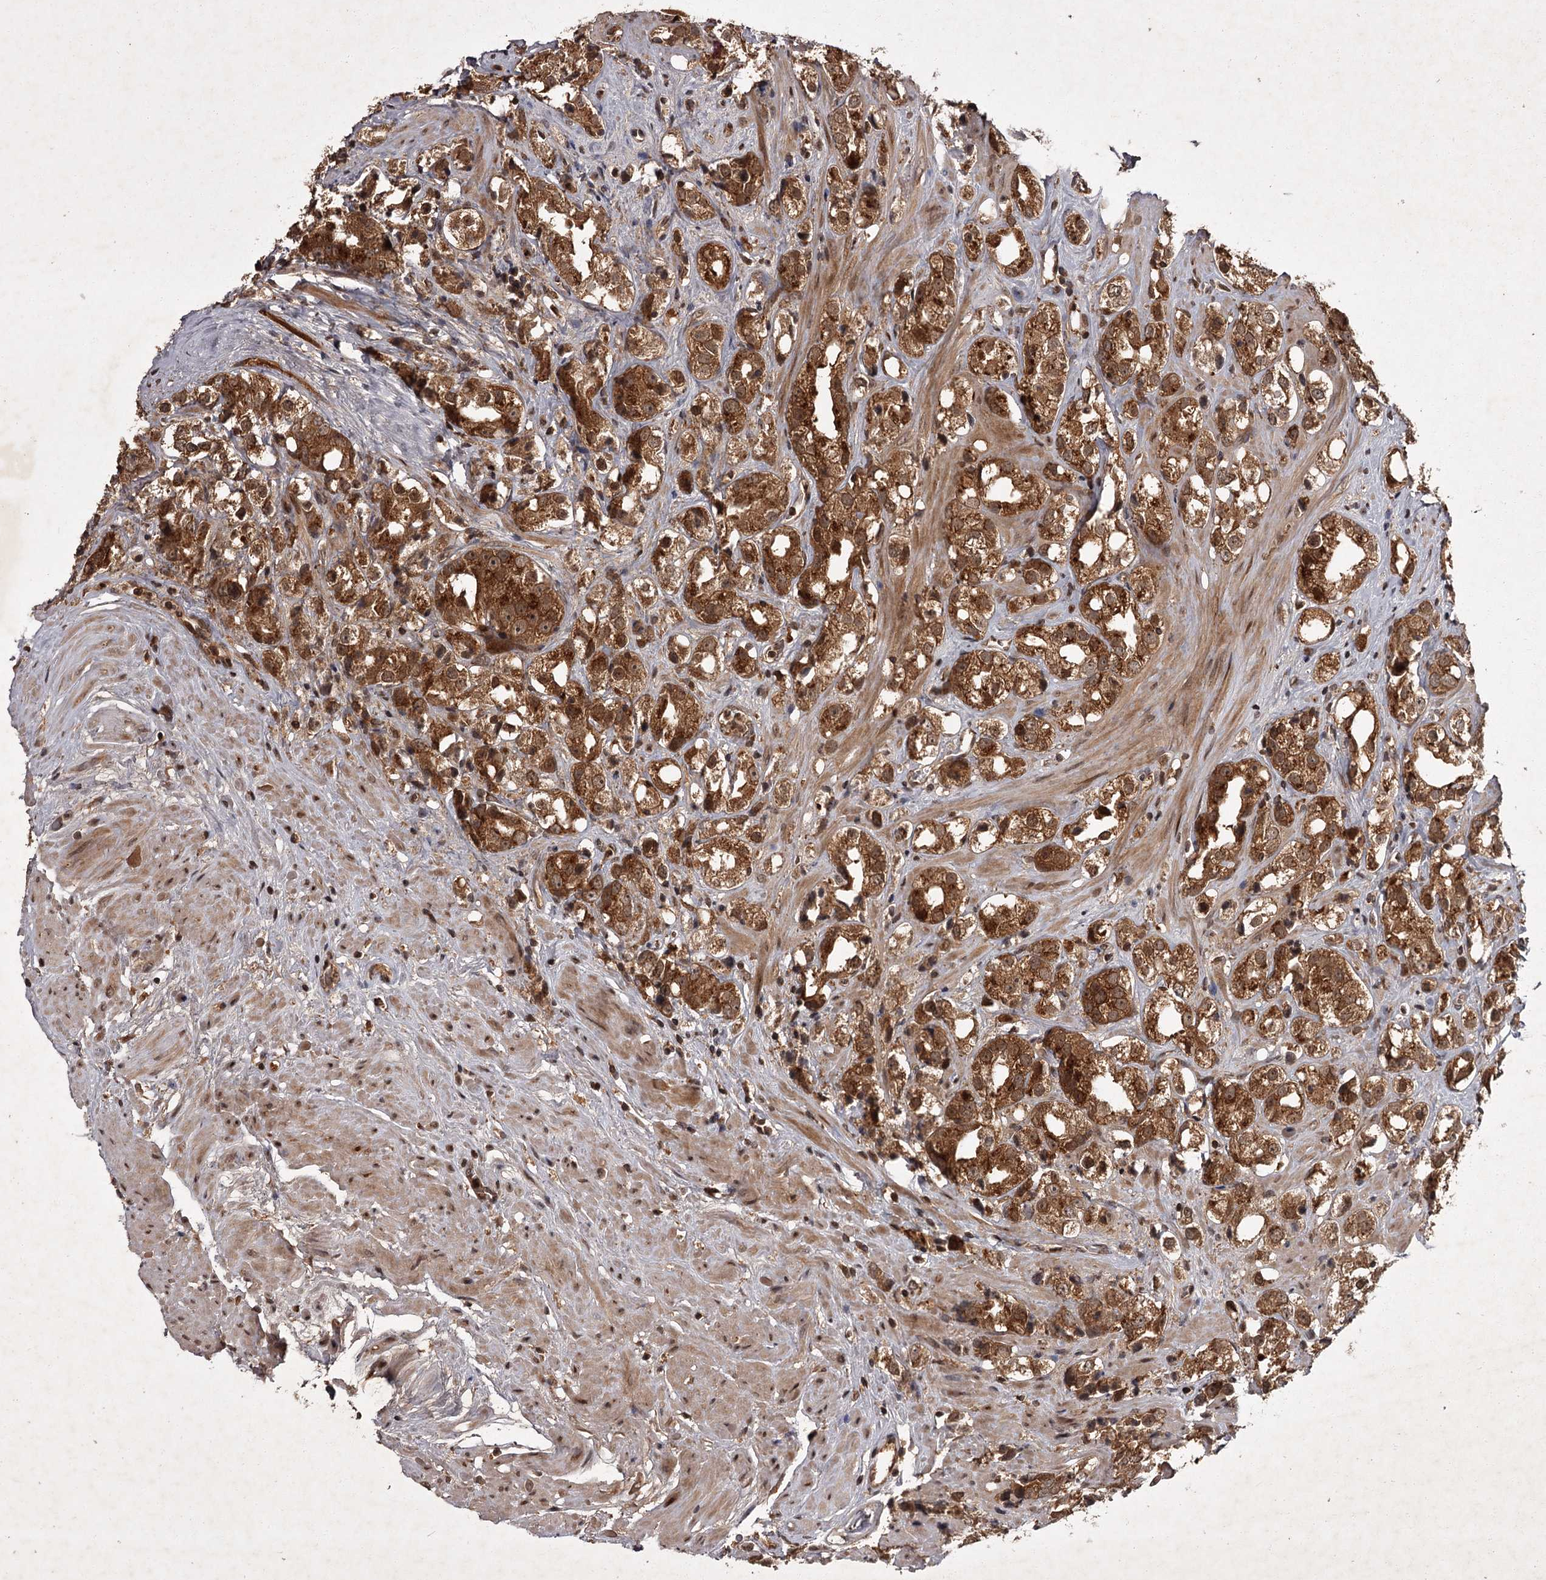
{"staining": {"intensity": "moderate", "quantity": ">75%", "location": "cytoplasmic/membranous"}, "tissue": "prostate cancer", "cell_type": "Tumor cells", "image_type": "cancer", "snomed": [{"axis": "morphology", "description": "Adenocarcinoma, NOS"}, {"axis": "topography", "description": "Prostate"}], "caption": "Immunohistochemical staining of human prostate adenocarcinoma demonstrates medium levels of moderate cytoplasmic/membranous protein staining in about >75% of tumor cells.", "gene": "TBC1D23", "patient": {"sex": "male", "age": 79}}